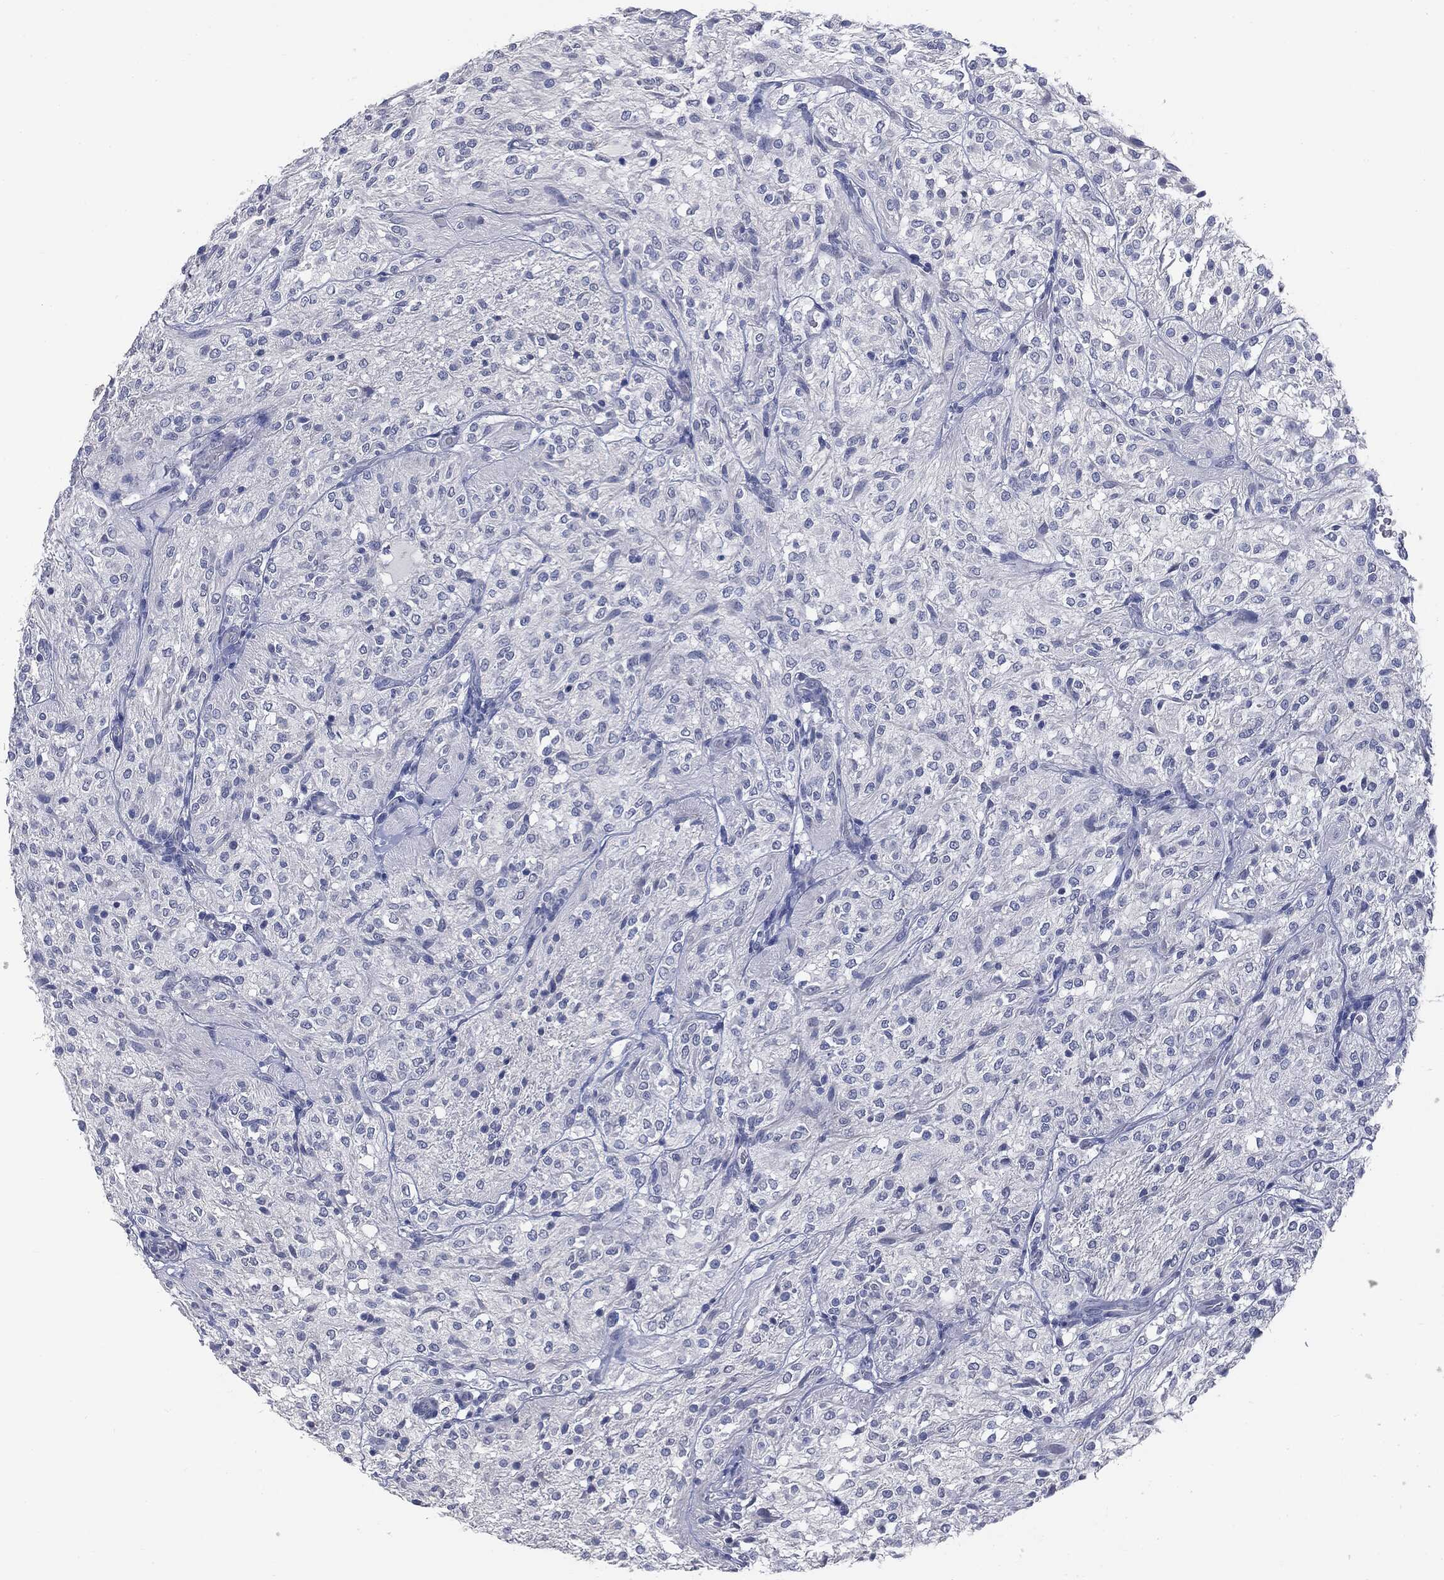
{"staining": {"intensity": "negative", "quantity": "none", "location": "none"}, "tissue": "glioma", "cell_type": "Tumor cells", "image_type": "cancer", "snomed": [{"axis": "morphology", "description": "Glioma, malignant, Low grade"}, {"axis": "topography", "description": "Brain"}], "caption": "This is an immunohistochemistry (IHC) micrograph of human glioma. There is no staining in tumor cells.", "gene": "MUC1", "patient": {"sex": "male", "age": 3}}